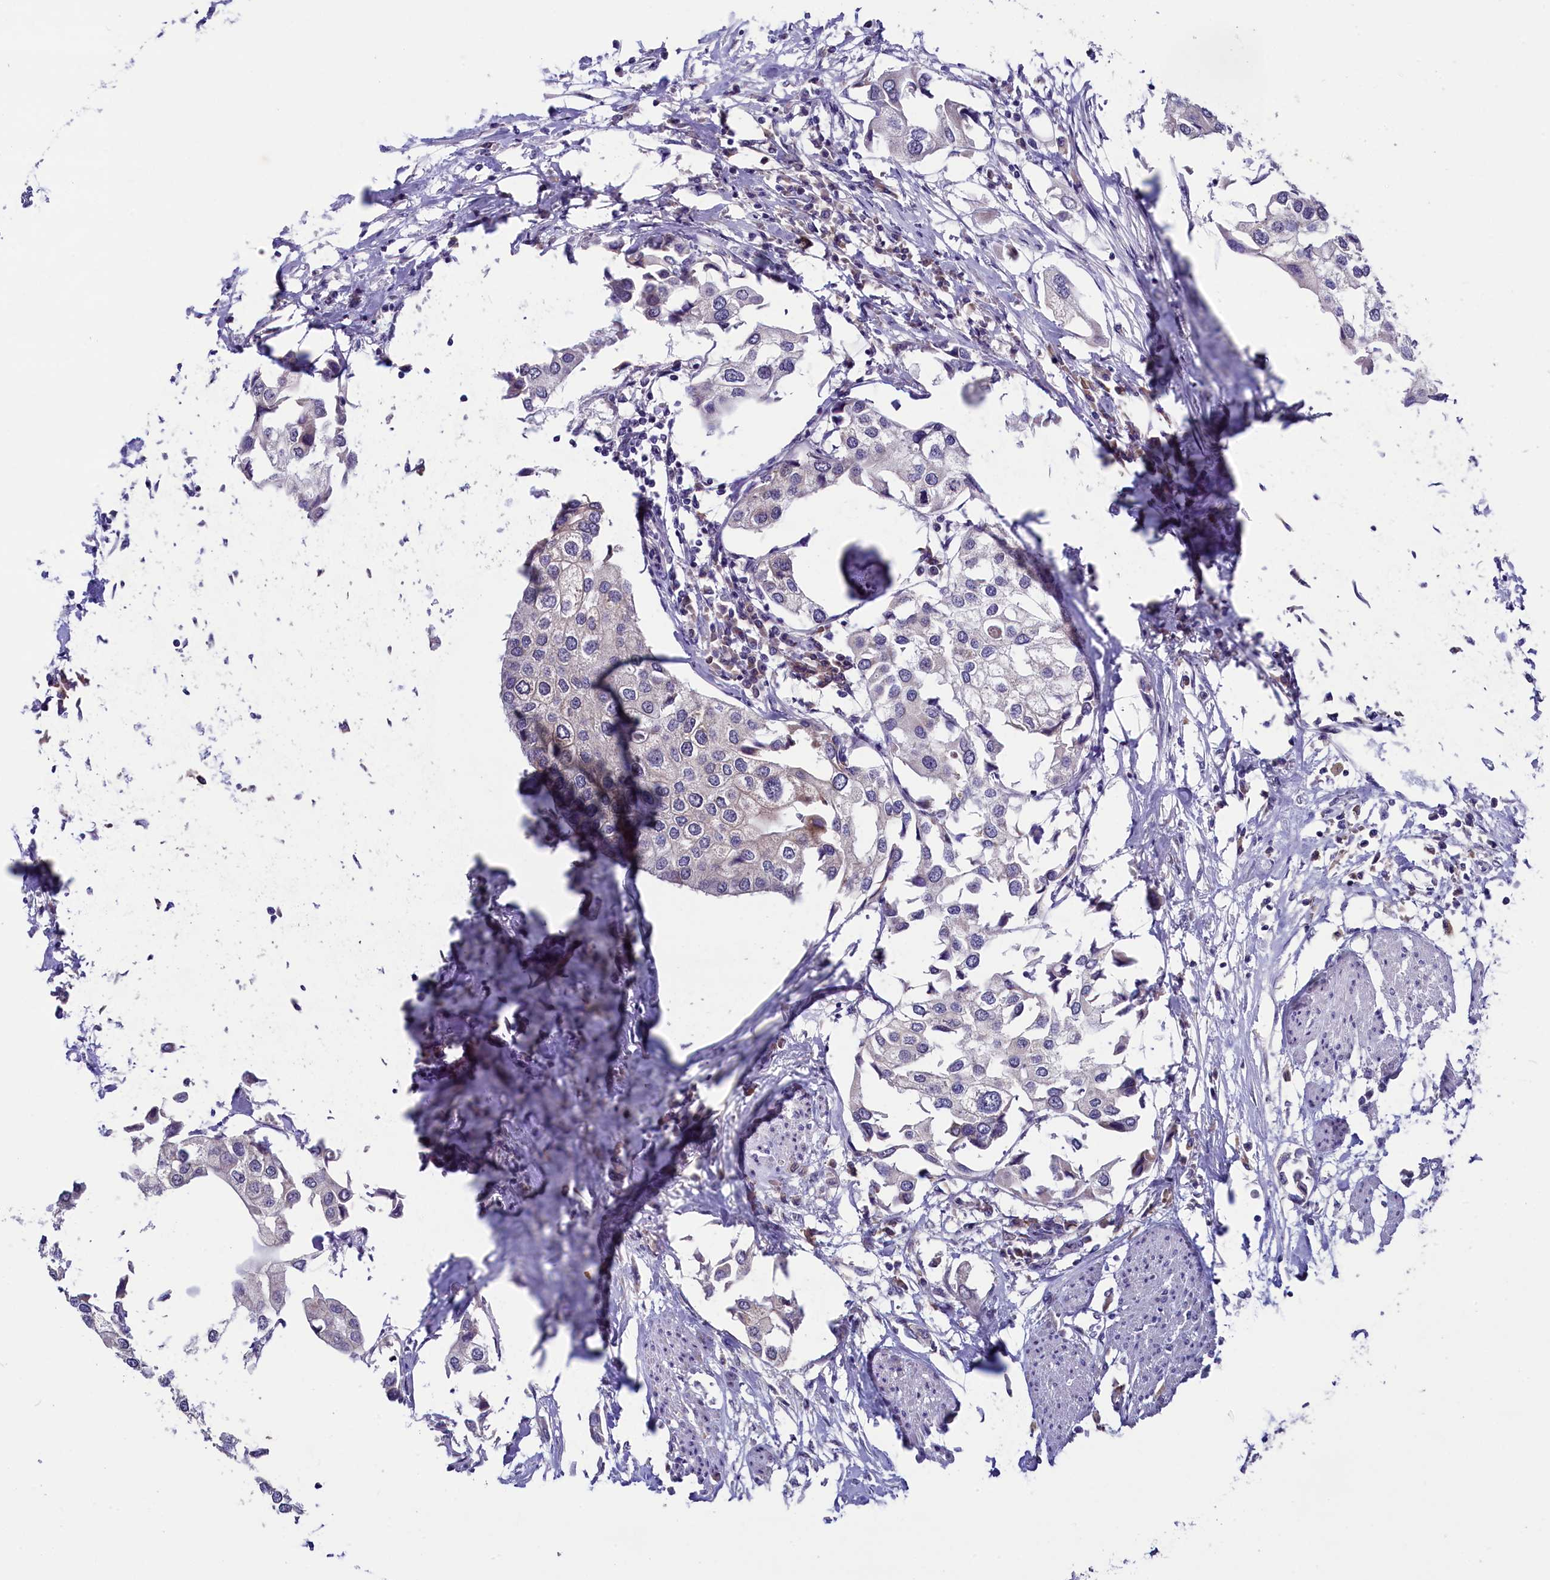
{"staining": {"intensity": "negative", "quantity": "none", "location": "none"}, "tissue": "urothelial cancer", "cell_type": "Tumor cells", "image_type": "cancer", "snomed": [{"axis": "morphology", "description": "Urothelial carcinoma, High grade"}, {"axis": "topography", "description": "Urinary bladder"}], "caption": "An IHC histopathology image of high-grade urothelial carcinoma is shown. There is no staining in tumor cells of high-grade urothelial carcinoma.", "gene": "SLC39A6", "patient": {"sex": "male", "age": 64}}